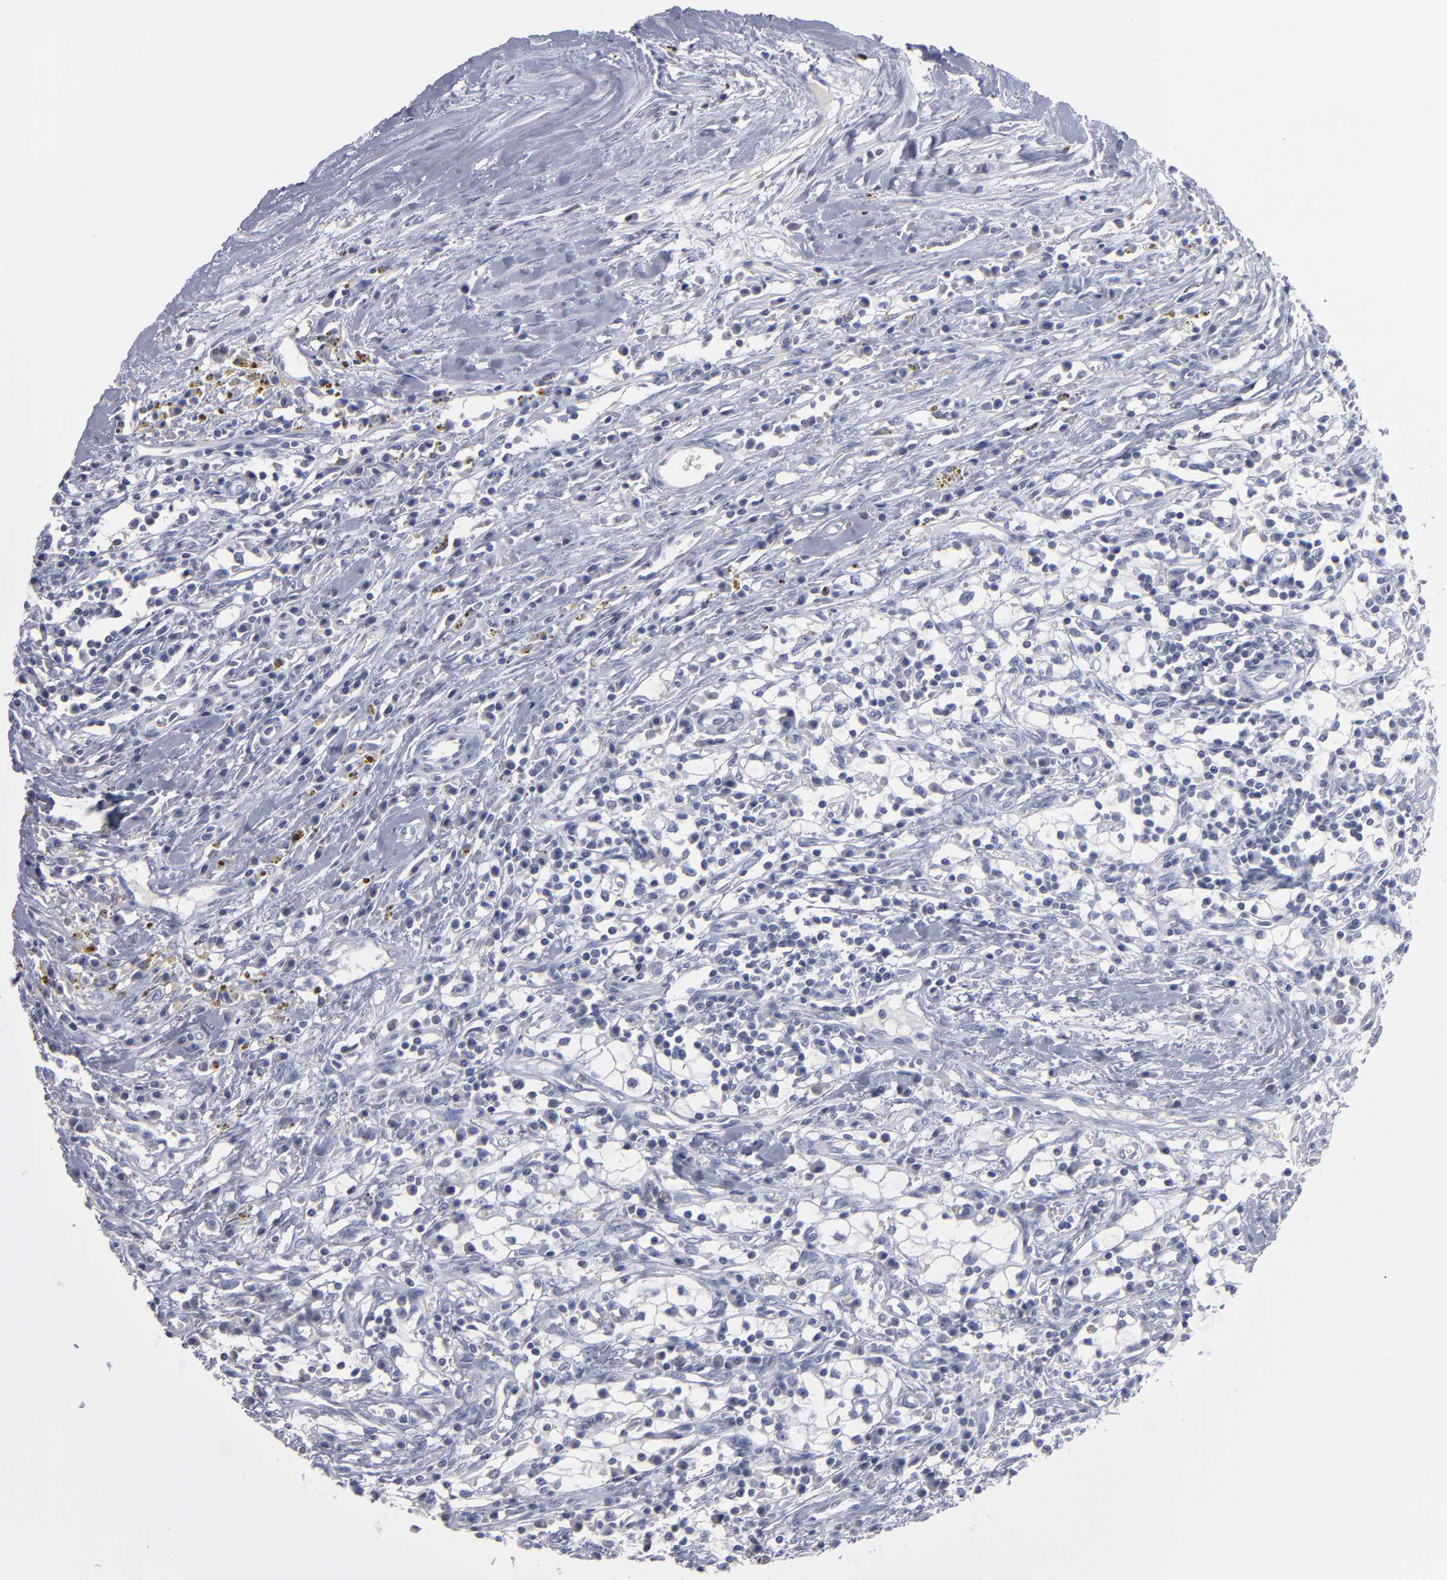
{"staining": {"intensity": "negative", "quantity": "none", "location": "none"}, "tissue": "renal cancer", "cell_type": "Tumor cells", "image_type": "cancer", "snomed": [{"axis": "morphology", "description": "Adenocarcinoma, NOS"}, {"axis": "topography", "description": "Kidney"}], "caption": "The immunohistochemistry (IHC) histopathology image has no significant expression in tumor cells of adenocarcinoma (renal) tissue. Nuclei are stained in blue.", "gene": "RPH3A", "patient": {"sex": "male", "age": 82}}